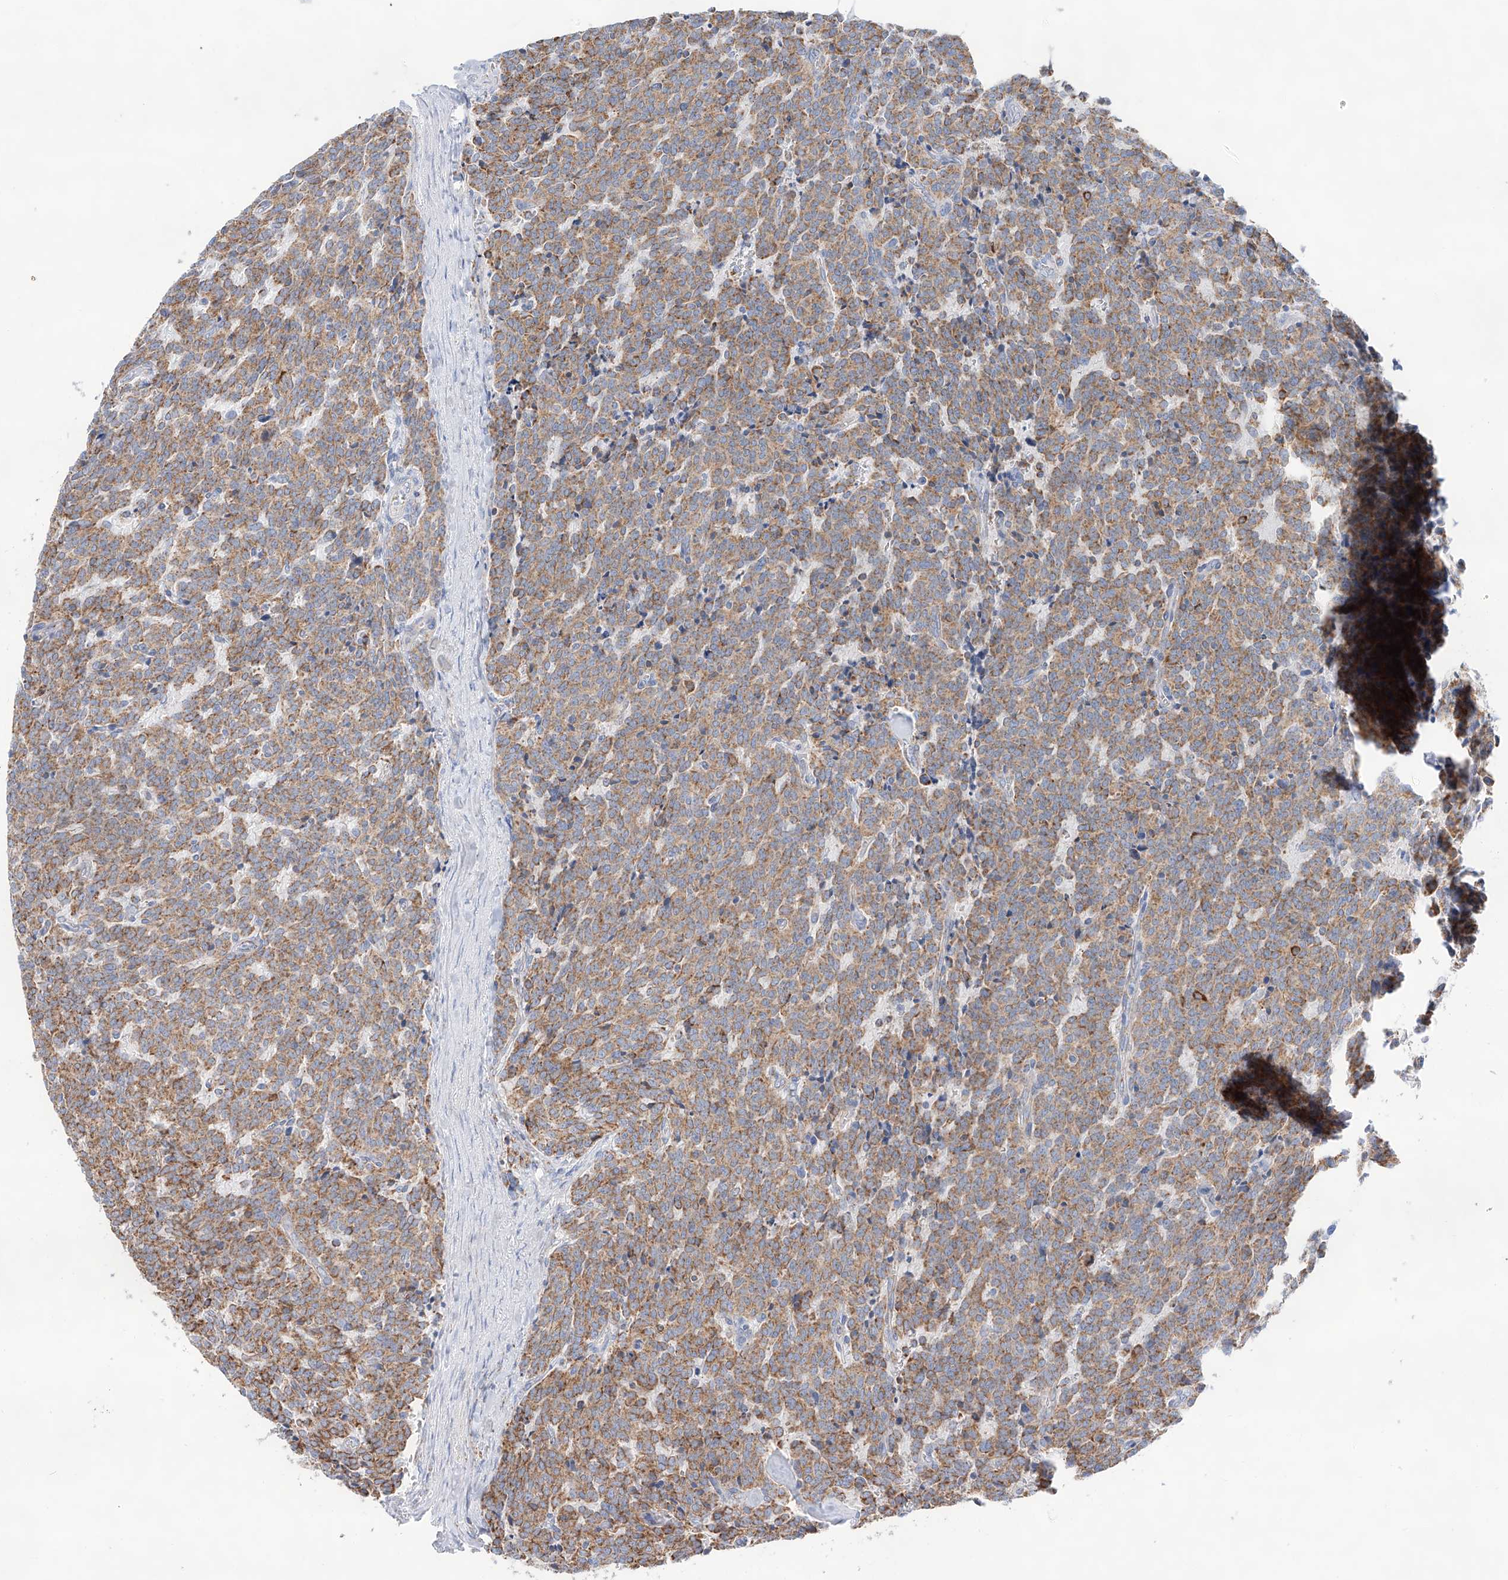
{"staining": {"intensity": "moderate", "quantity": ">75%", "location": "cytoplasmic/membranous"}, "tissue": "carcinoid", "cell_type": "Tumor cells", "image_type": "cancer", "snomed": [{"axis": "morphology", "description": "Carcinoid, malignant, NOS"}, {"axis": "topography", "description": "Lung"}], "caption": "This micrograph shows immunohistochemistry (IHC) staining of human carcinoid, with medium moderate cytoplasmic/membranous staining in approximately >75% of tumor cells.", "gene": "TTC27", "patient": {"sex": "female", "age": 46}}